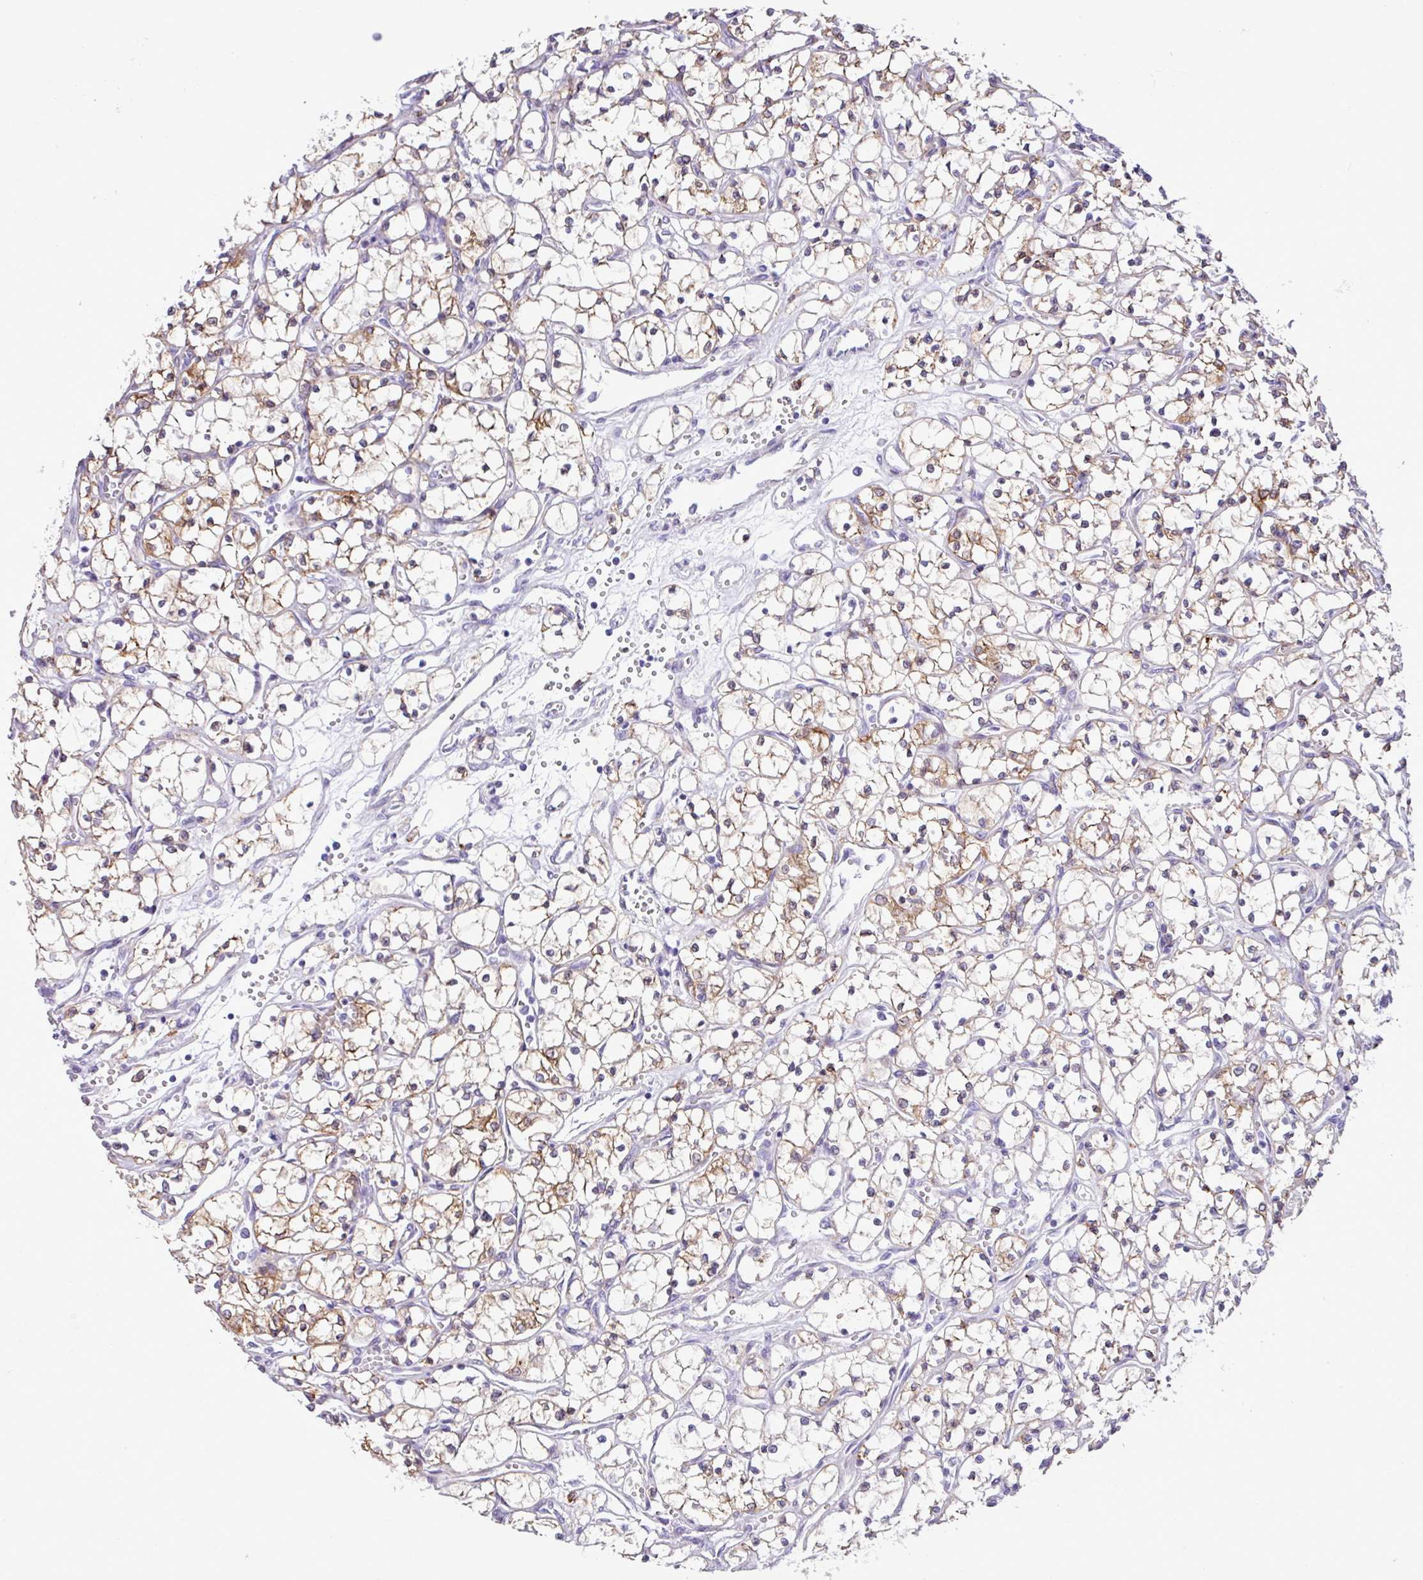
{"staining": {"intensity": "moderate", "quantity": "25%-75%", "location": "cytoplasmic/membranous"}, "tissue": "renal cancer", "cell_type": "Tumor cells", "image_type": "cancer", "snomed": [{"axis": "morphology", "description": "Adenocarcinoma, NOS"}, {"axis": "topography", "description": "Kidney"}], "caption": "Immunohistochemical staining of renal cancer demonstrates moderate cytoplasmic/membranous protein positivity in about 25%-75% of tumor cells.", "gene": "SLC38A1", "patient": {"sex": "female", "age": 69}}